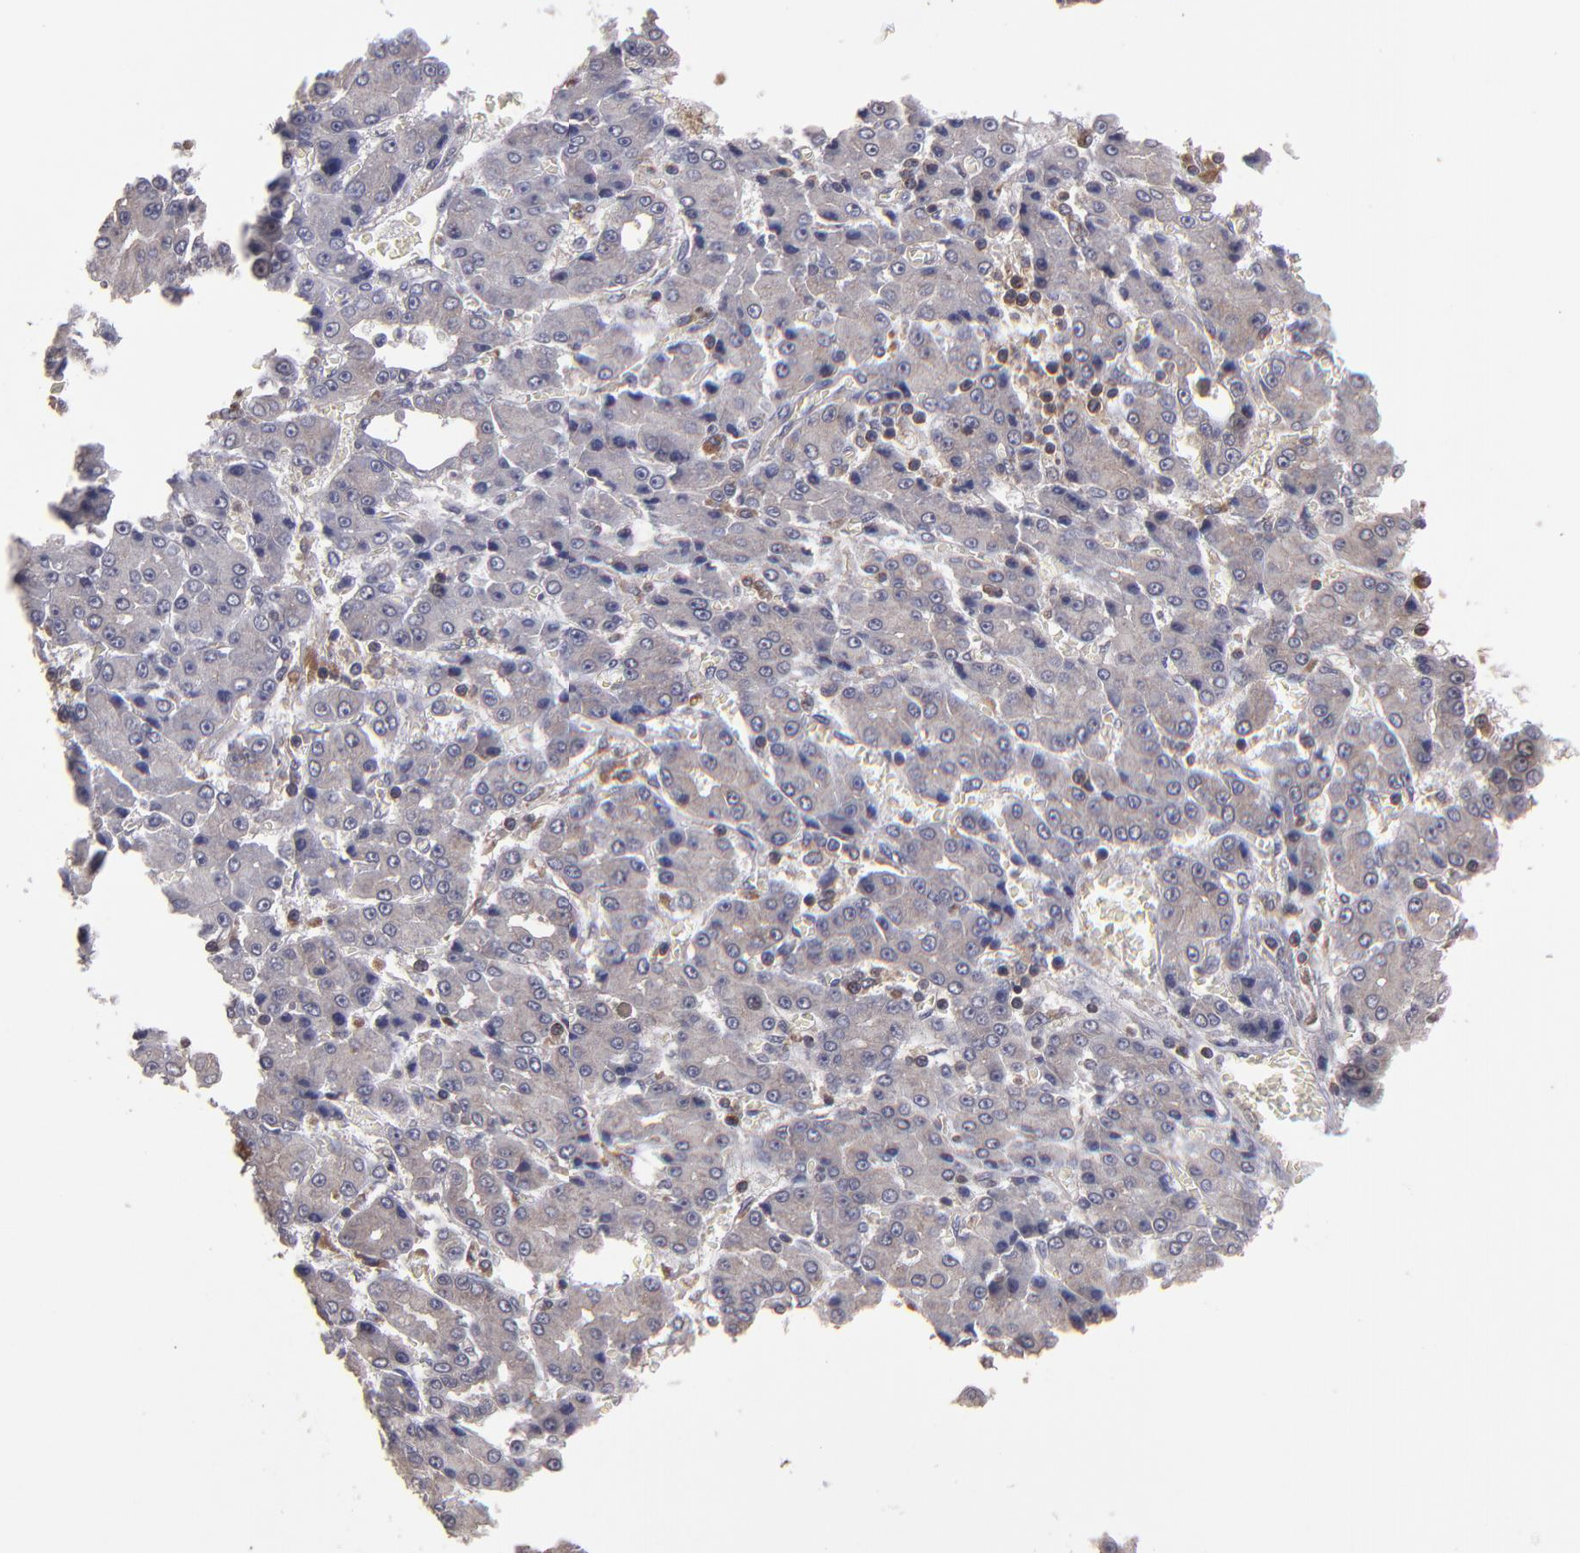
{"staining": {"intensity": "weak", "quantity": "<25%", "location": "cytoplasmic/membranous"}, "tissue": "liver cancer", "cell_type": "Tumor cells", "image_type": "cancer", "snomed": [{"axis": "morphology", "description": "Carcinoma, Hepatocellular, NOS"}, {"axis": "topography", "description": "Liver"}], "caption": "Protein analysis of hepatocellular carcinoma (liver) displays no significant staining in tumor cells.", "gene": "NF2", "patient": {"sex": "male", "age": 69}}